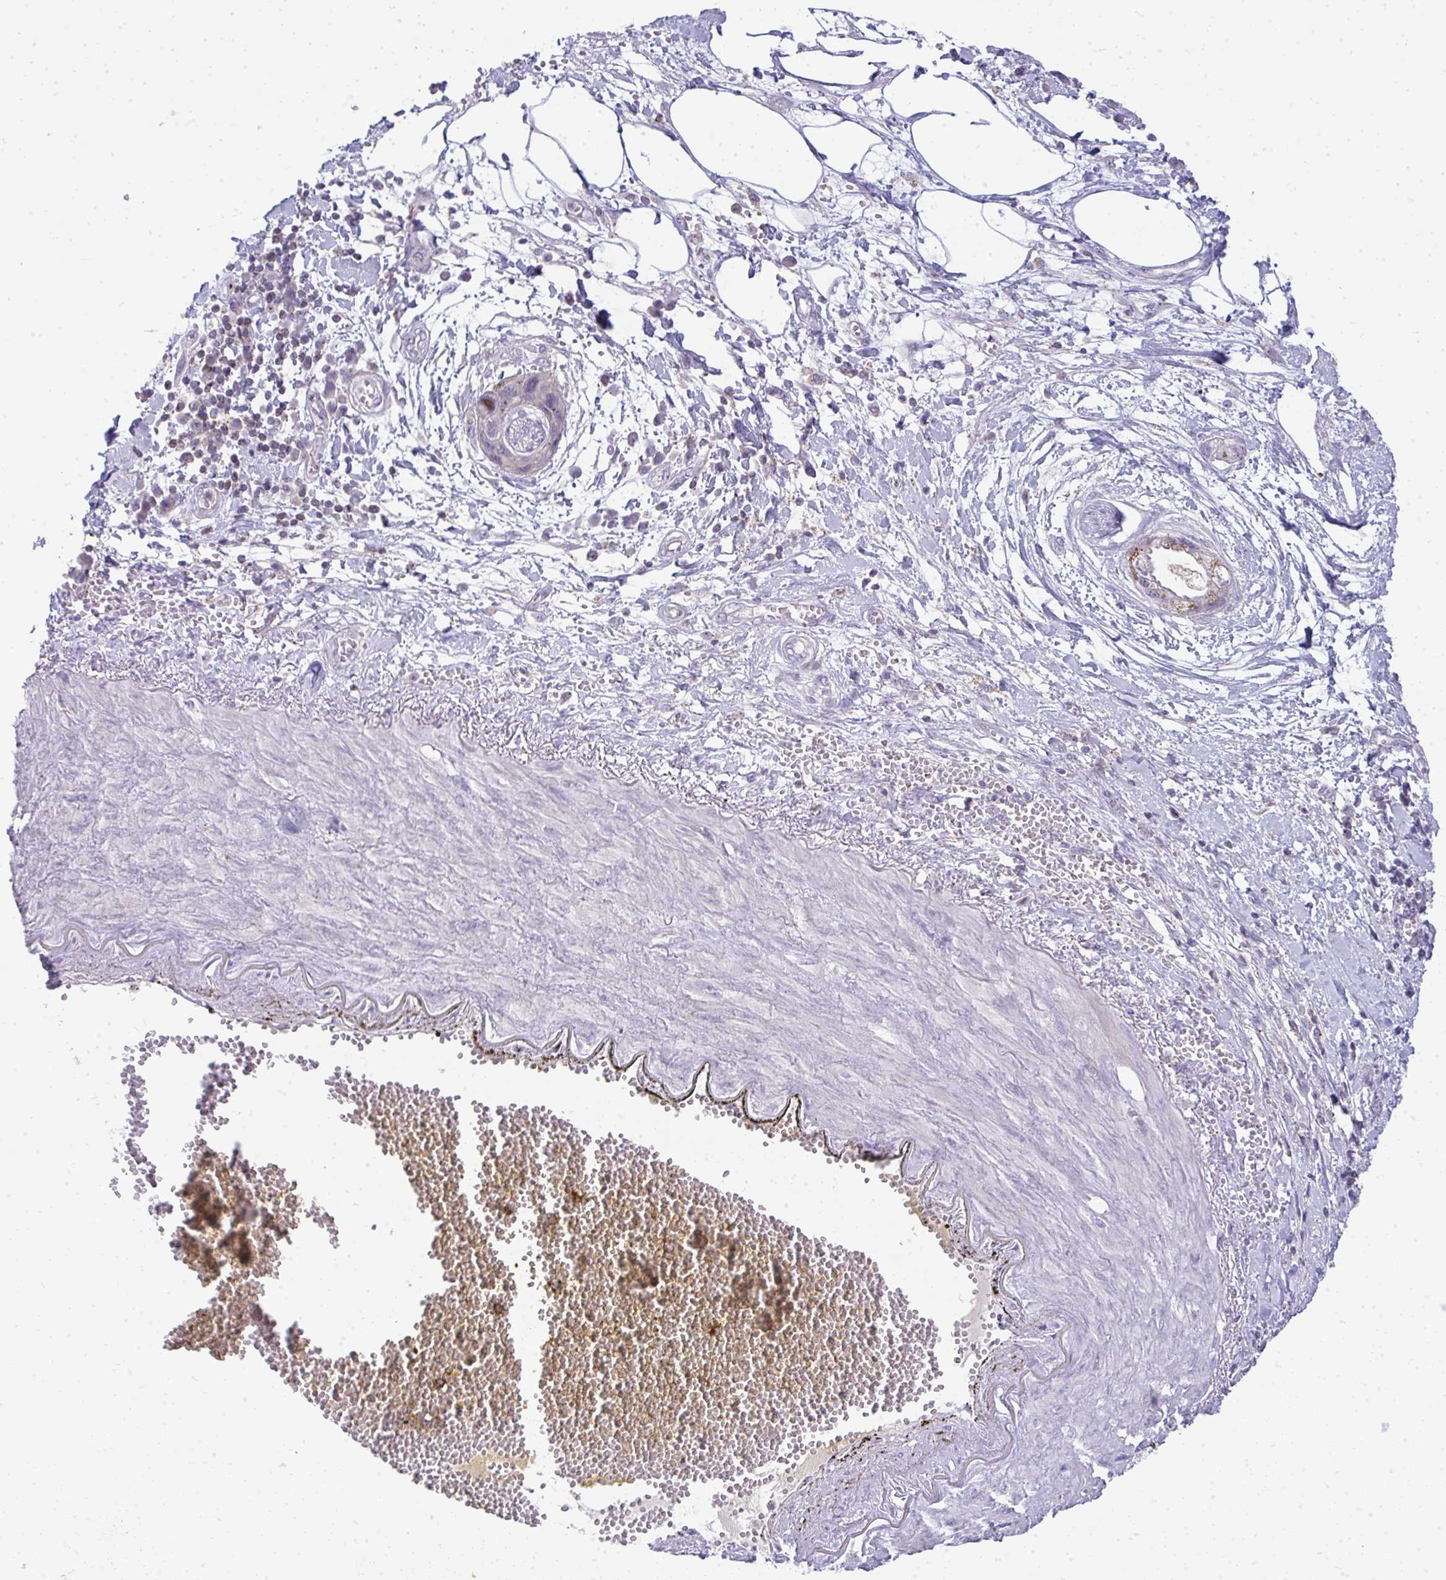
{"staining": {"intensity": "negative", "quantity": "none", "location": "none"}, "tissue": "pancreatic cancer", "cell_type": "Tumor cells", "image_type": "cancer", "snomed": [{"axis": "morphology", "description": "Adenocarcinoma, NOS"}, {"axis": "topography", "description": "Pancreas"}], "caption": "The photomicrograph shows no staining of tumor cells in pancreatic adenocarcinoma.", "gene": "VPS4B", "patient": {"sex": "female", "age": 73}}